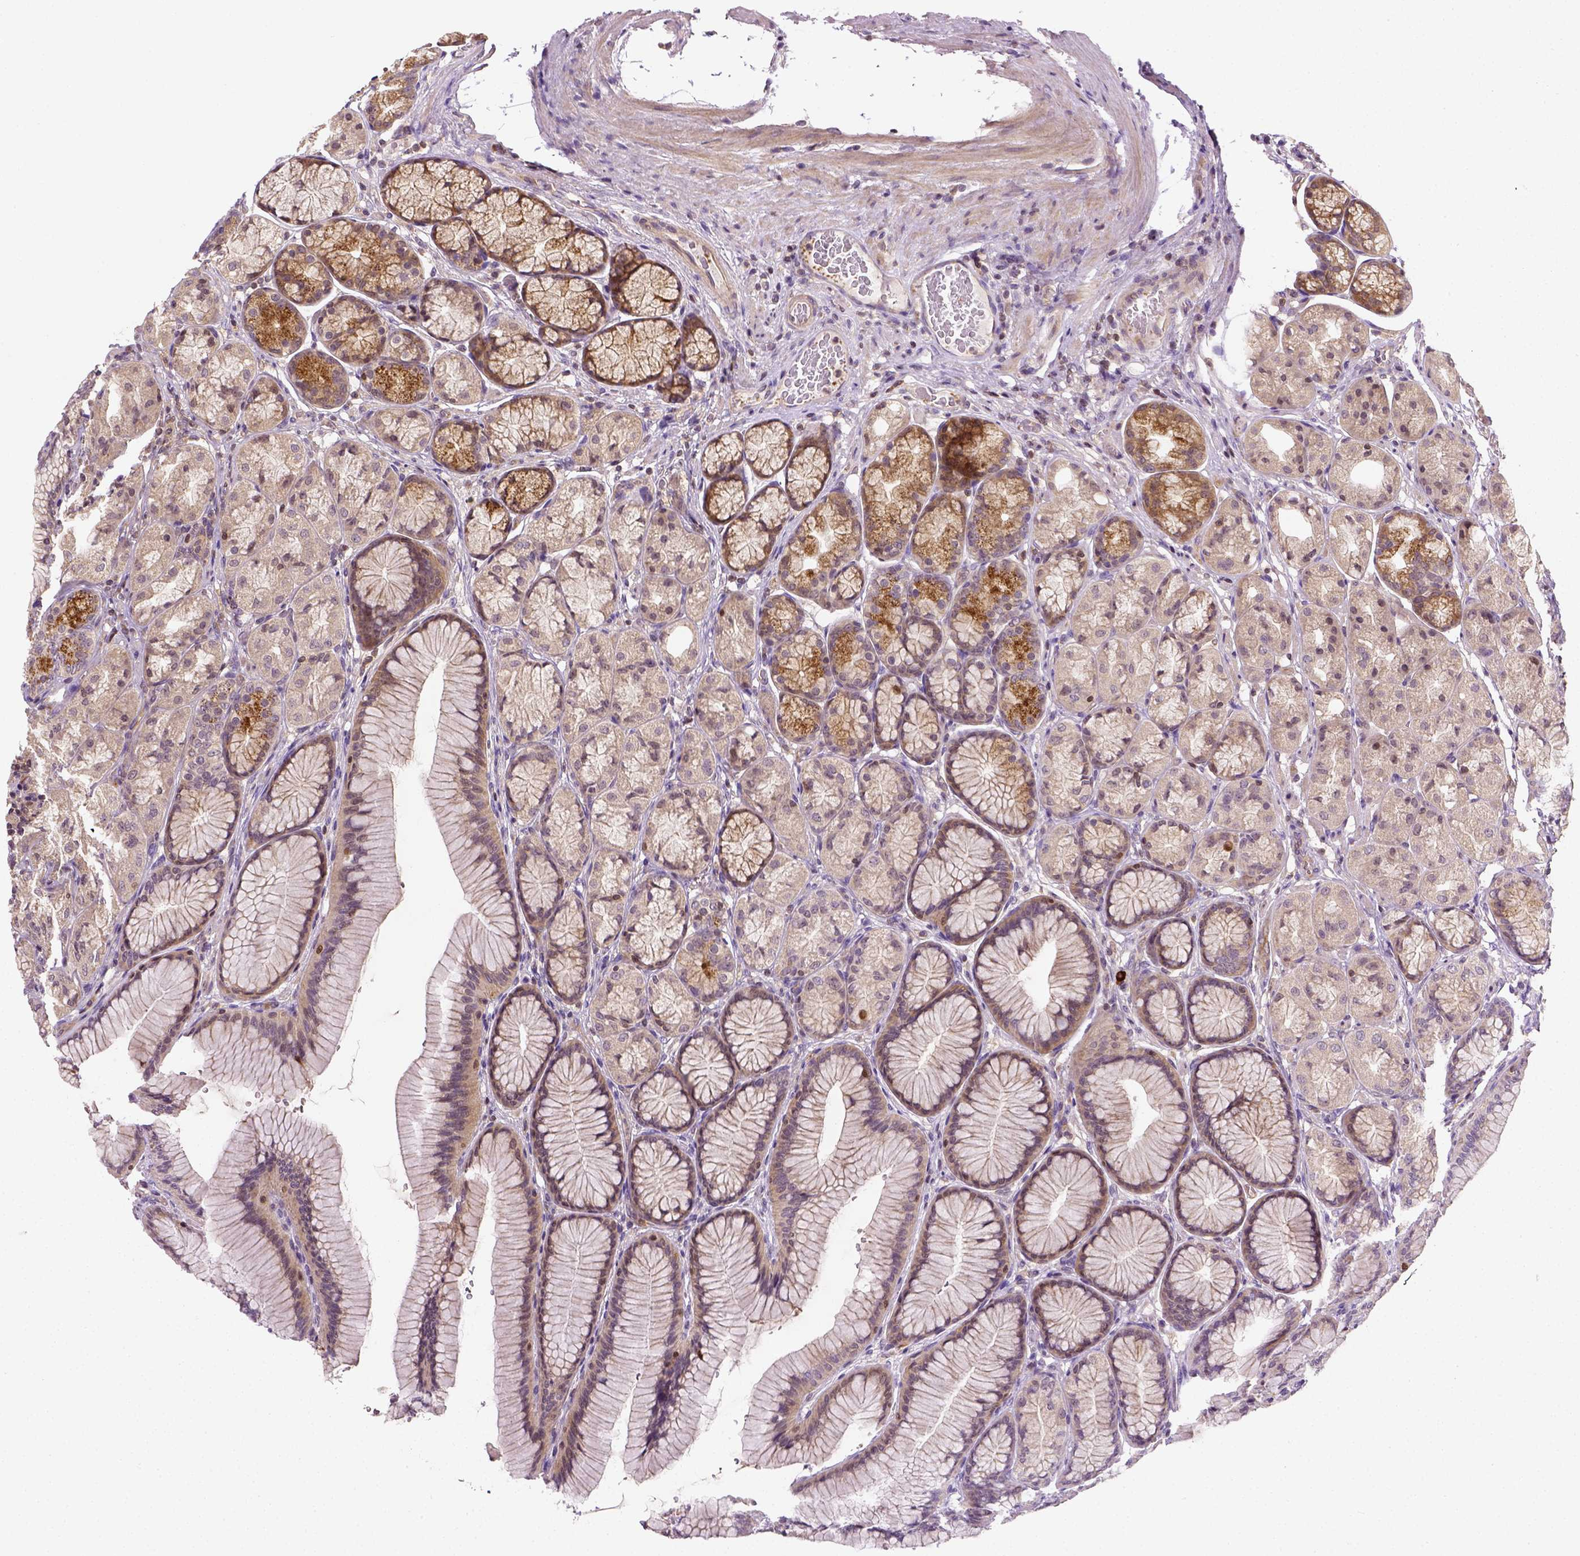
{"staining": {"intensity": "moderate", "quantity": "25%-75%", "location": "cytoplasmic/membranous"}, "tissue": "stomach", "cell_type": "Glandular cells", "image_type": "normal", "snomed": [{"axis": "morphology", "description": "Normal tissue, NOS"}, {"axis": "morphology", "description": "Adenocarcinoma, NOS"}, {"axis": "morphology", "description": "Adenocarcinoma, High grade"}, {"axis": "topography", "description": "Stomach, upper"}, {"axis": "topography", "description": "Stomach"}], "caption": "Protein expression analysis of benign stomach exhibits moderate cytoplasmic/membranous staining in about 25%-75% of glandular cells.", "gene": "MATK", "patient": {"sex": "female", "age": 65}}